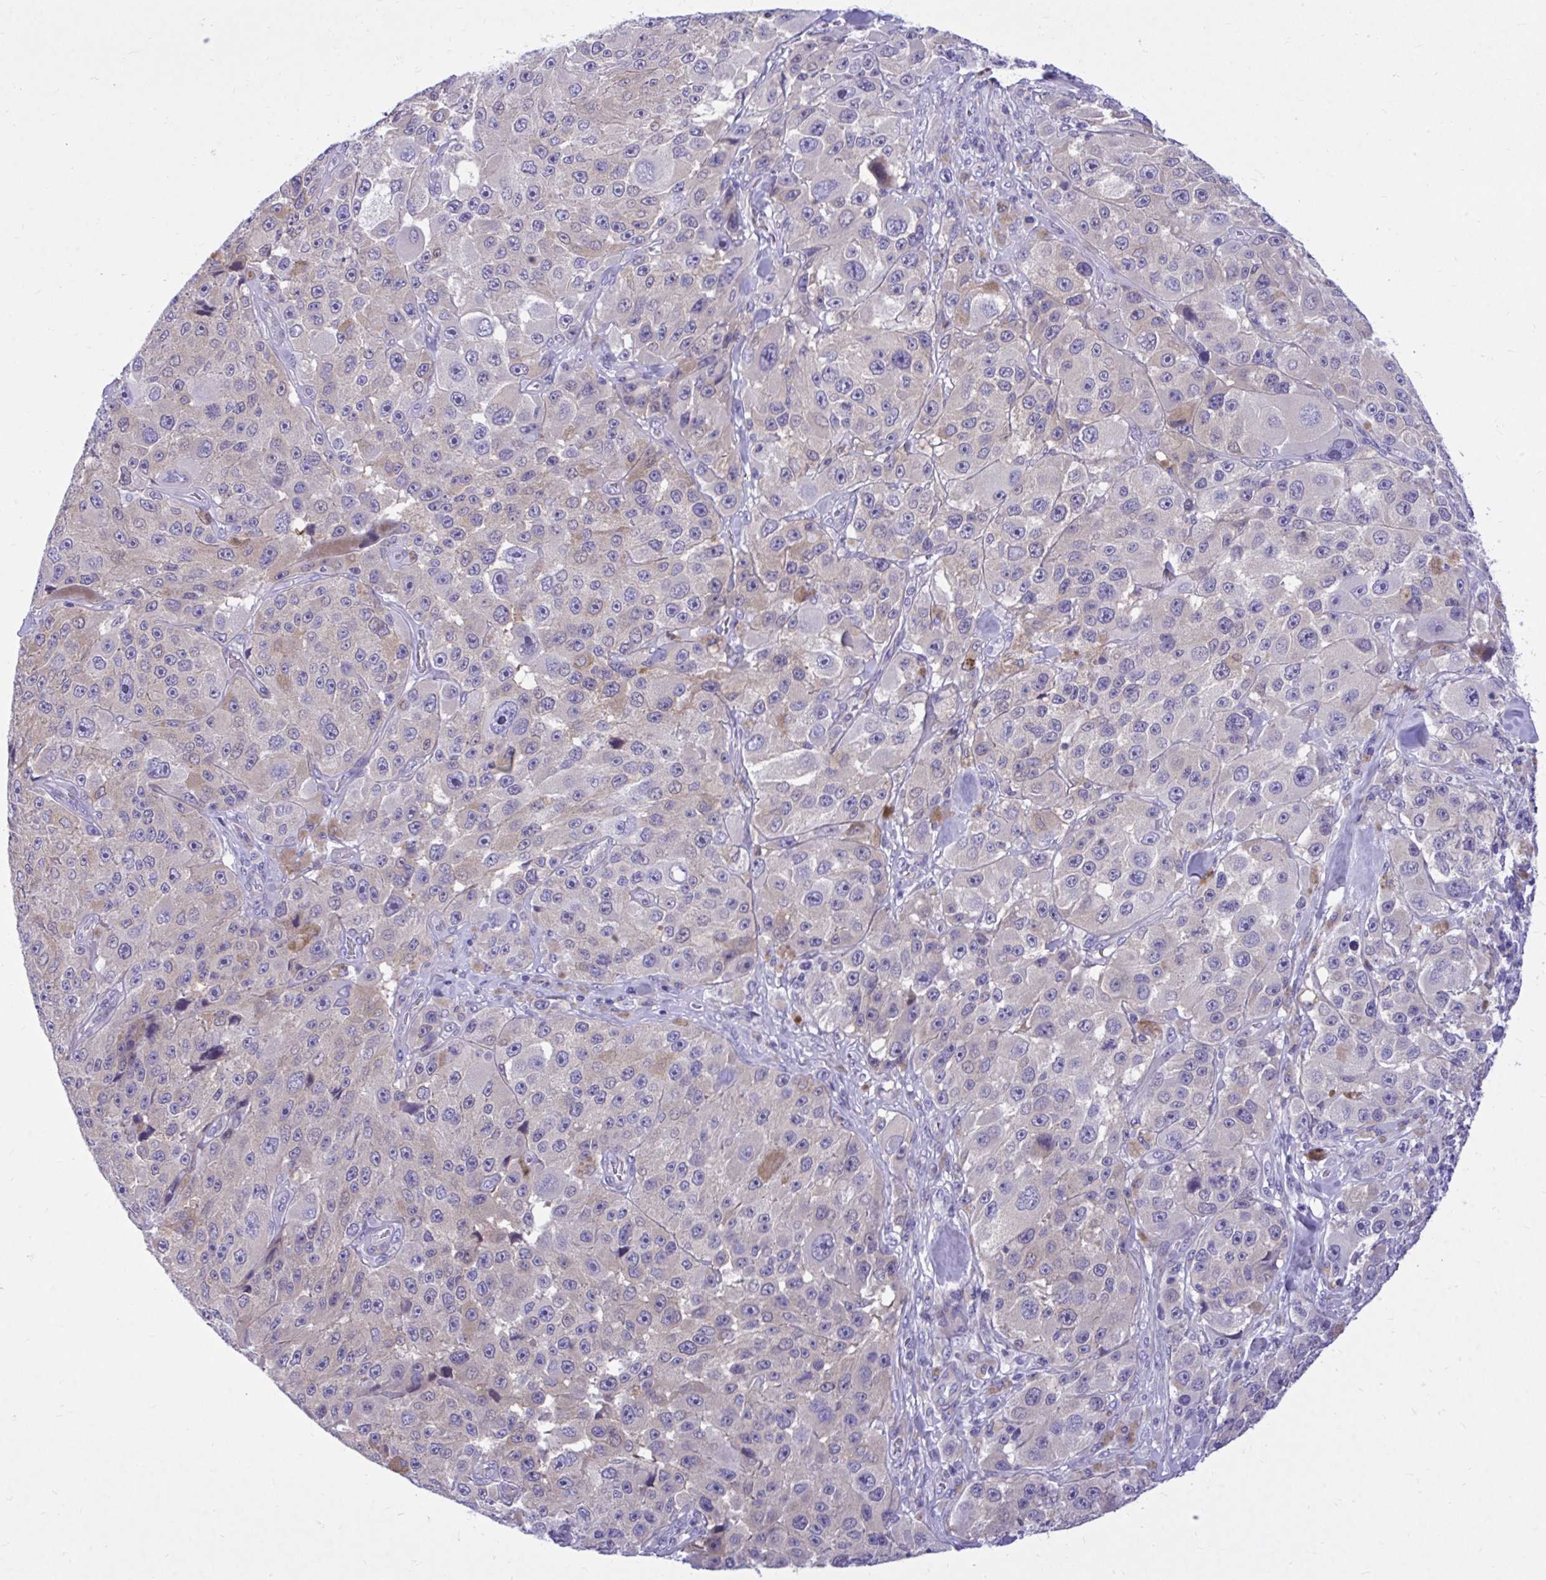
{"staining": {"intensity": "moderate", "quantity": "<25%", "location": "cytoplasmic/membranous"}, "tissue": "melanoma", "cell_type": "Tumor cells", "image_type": "cancer", "snomed": [{"axis": "morphology", "description": "Malignant melanoma, Metastatic site"}, {"axis": "topography", "description": "Lymph node"}], "caption": "DAB immunohistochemical staining of melanoma reveals moderate cytoplasmic/membranous protein positivity in about <25% of tumor cells.", "gene": "ADAMTSL1", "patient": {"sex": "male", "age": 62}}